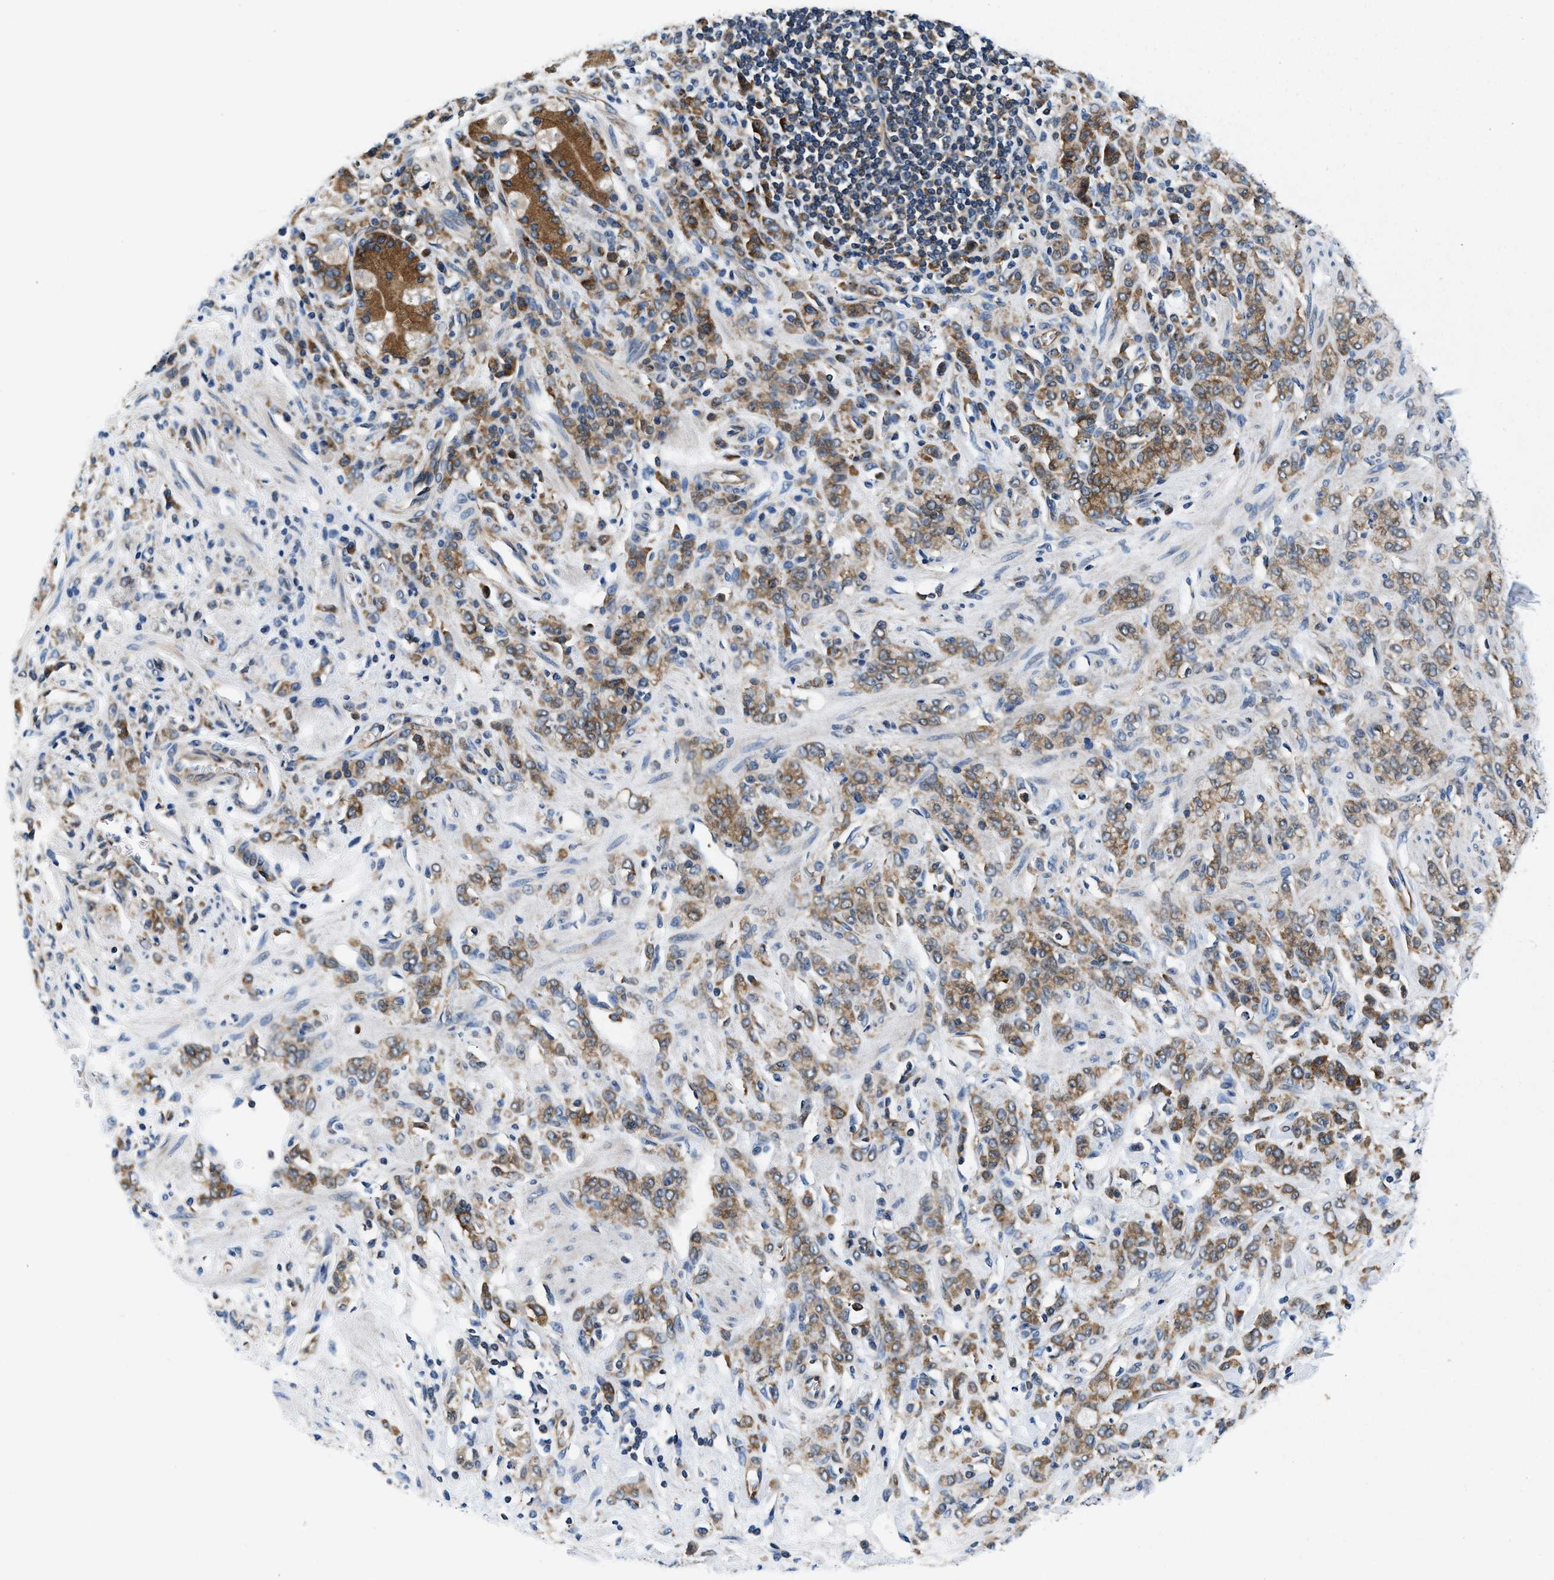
{"staining": {"intensity": "moderate", "quantity": ">75%", "location": "cytoplasmic/membranous"}, "tissue": "stomach cancer", "cell_type": "Tumor cells", "image_type": "cancer", "snomed": [{"axis": "morphology", "description": "Normal tissue, NOS"}, {"axis": "morphology", "description": "Adenocarcinoma, NOS"}, {"axis": "topography", "description": "Stomach"}], "caption": "Brown immunohistochemical staining in adenocarcinoma (stomach) demonstrates moderate cytoplasmic/membranous positivity in about >75% of tumor cells. (Brightfield microscopy of DAB IHC at high magnification).", "gene": "PA2G4", "patient": {"sex": "male", "age": 82}}